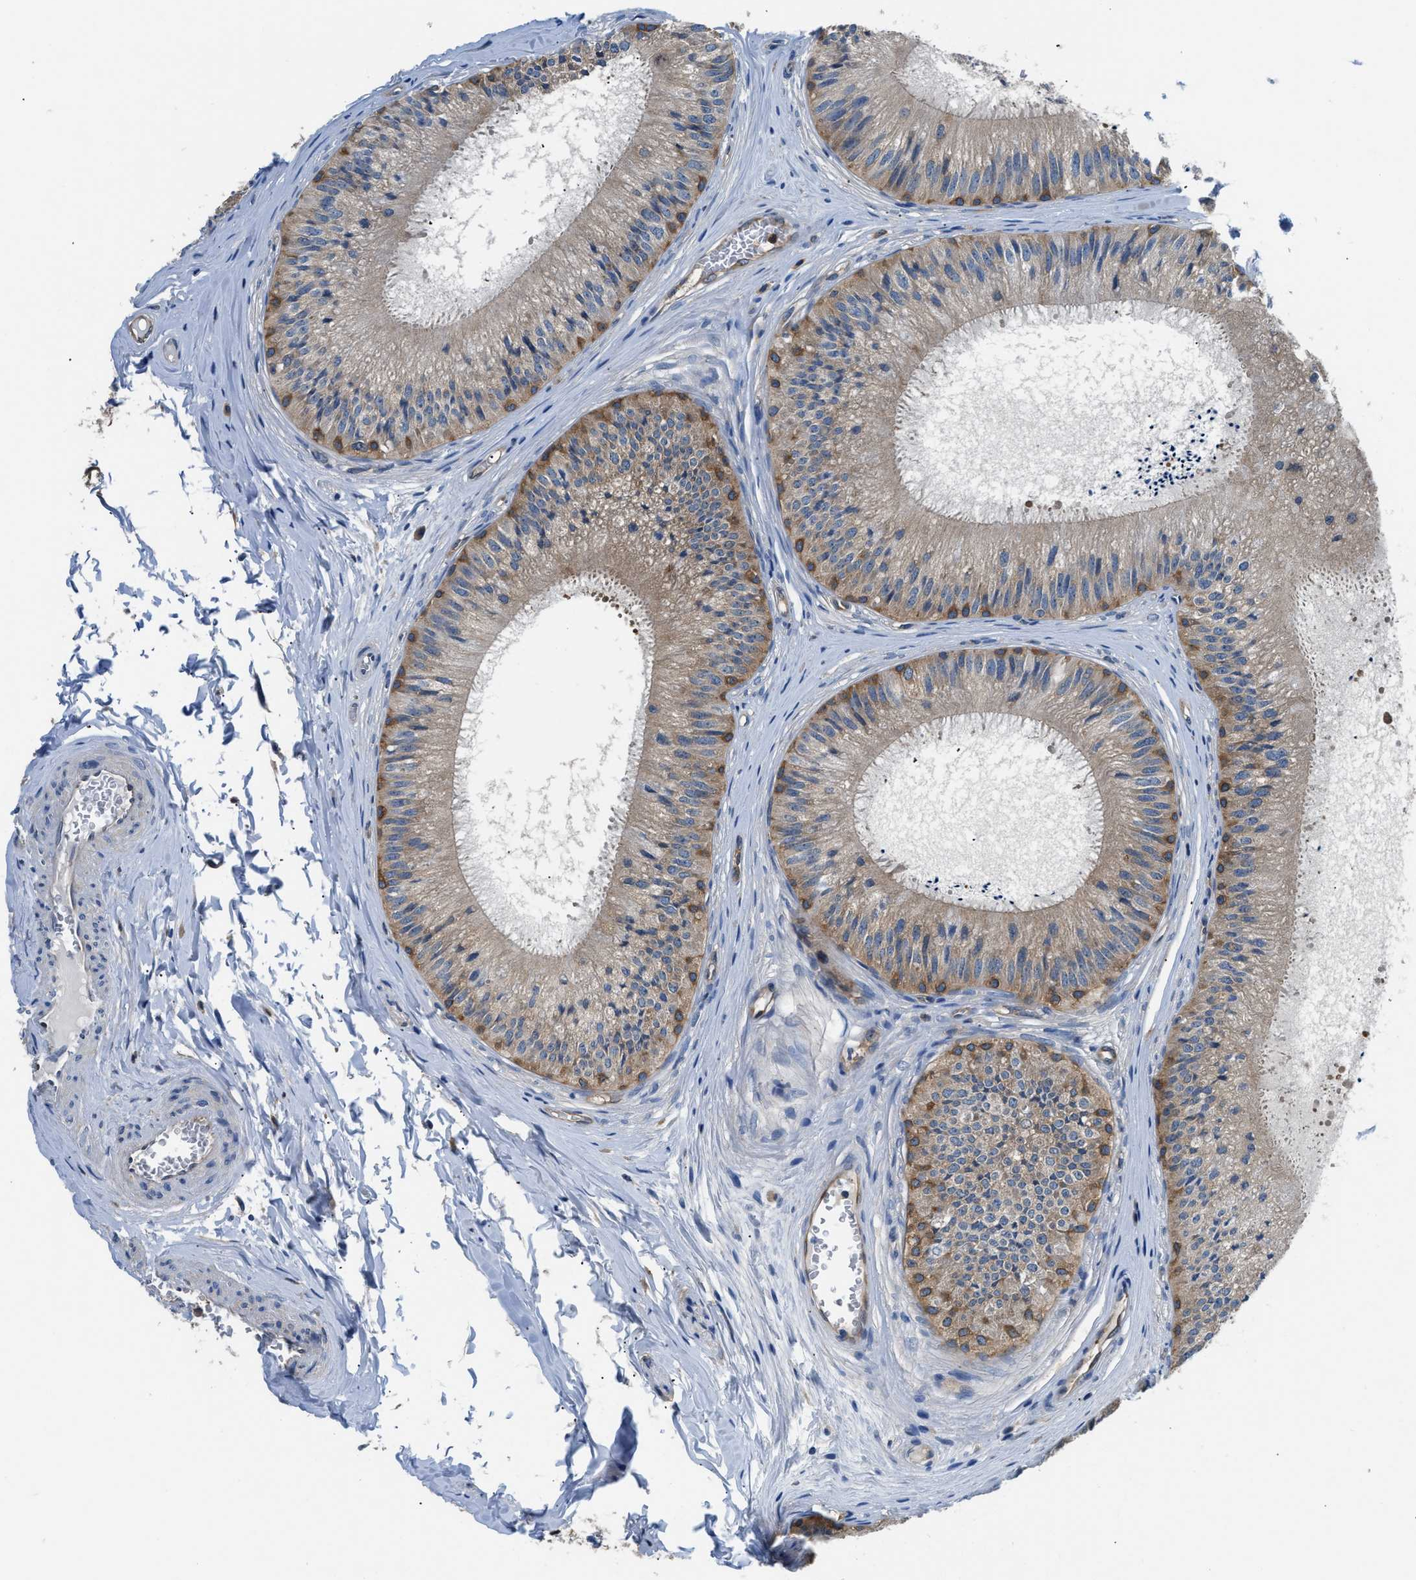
{"staining": {"intensity": "moderate", "quantity": "25%-75%", "location": "cytoplasmic/membranous"}, "tissue": "epididymis", "cell_type": "Glandular cells", "image_type": "normal", "snomed": [{"axis": "morphology", "description": "Normal tissue, NOS"}, {"axis": "topography", "description": "Epididymis"}], "caption": "Epididymis stained with immunohistochemistry (IHC) reveals moderate cytoplasmic/membranous positivity in about 25%-75% of glandular cells.", "gene": "PKM", "patient": {"sex": "male", "age": 31}}